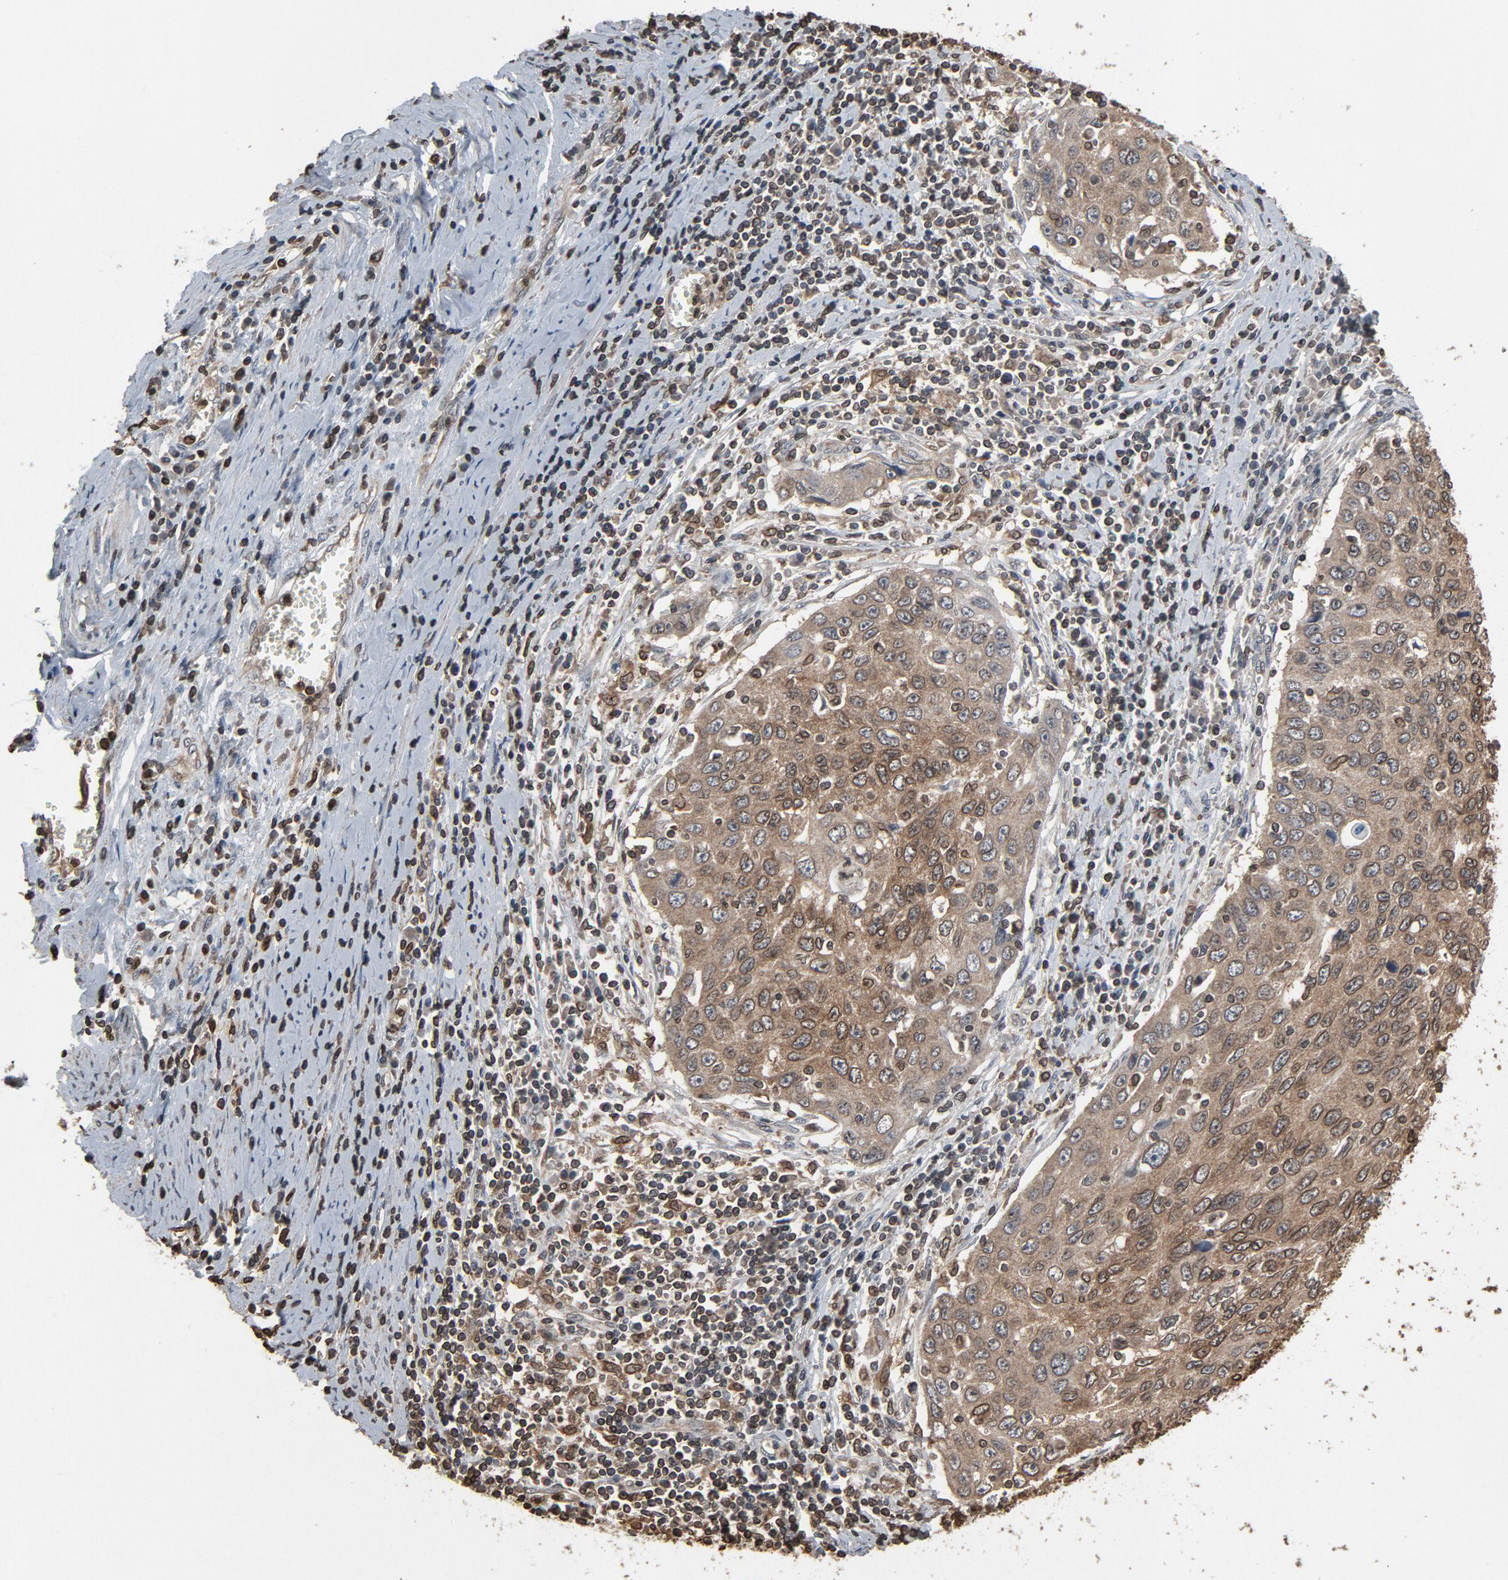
{"staining": {"intensity": "weak", "quantity": "25%-75%", "location": "cytoplasmic/membranous,nuclear"}, "tissue": "cervical cancer", "cell_type": "Tumor cells", "image_type": "cancer", "snomed": [{"axis": "morphology", "description": "Squamous cell carcinoma, NOS"}, {"axis": "topography", "description": "Cervix"}], "caption": "IHC (DAB (3,3'-diaminobenzidine)) staining of cervical cancer displays weak cytoplasmic/membranous and nuclear protein staining in approximately 25%-75% of tumor cells.", "gene": "UBE2D1", "patient": {"sex": "female", "age": 53}}